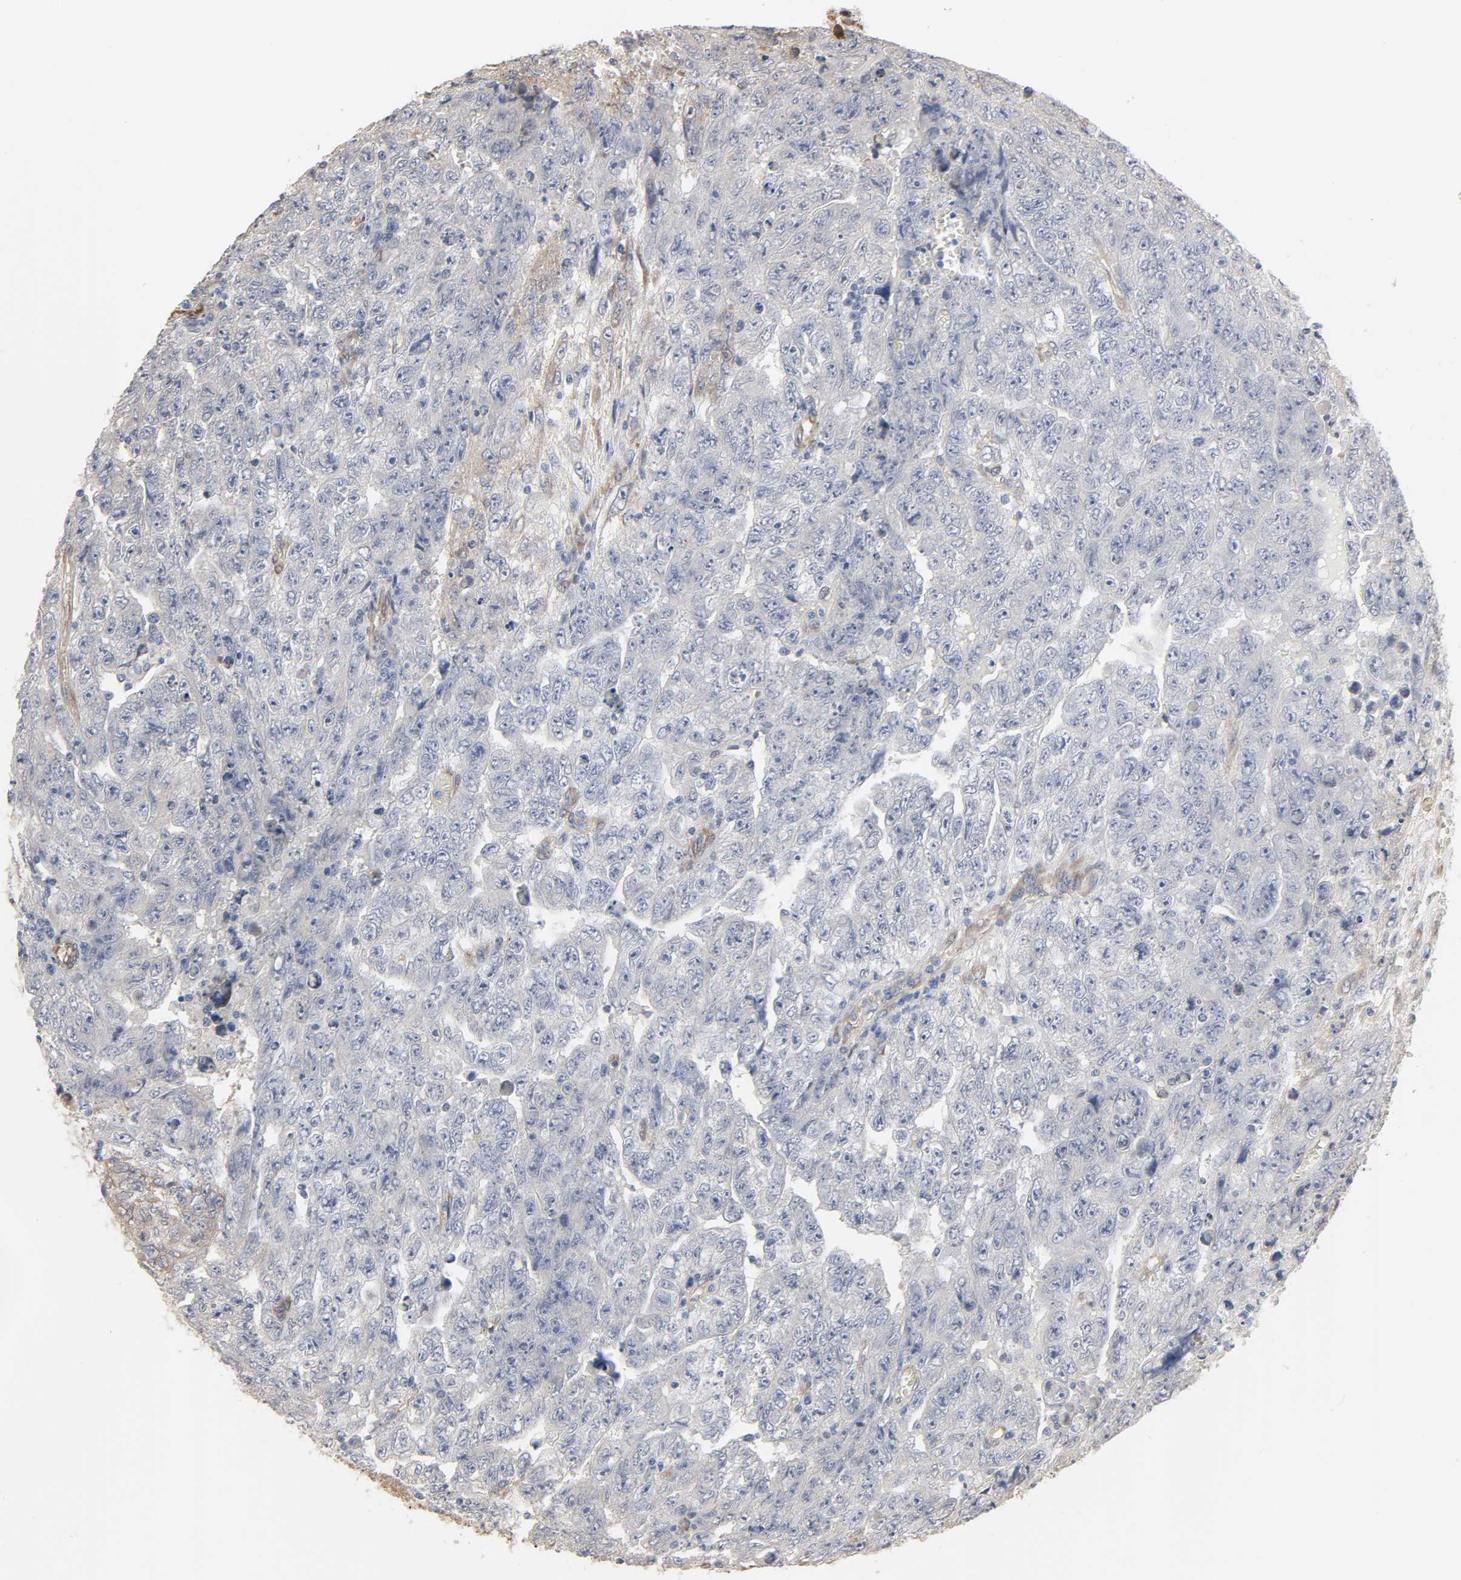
{"staining": {"intensity": "weak", "quantity": "<25%", "location": "cytoplasmic/membranous"}, "tissue": "testis cancer", "cell_type": "Tumor cells", "image_type": "cancer", "snomed": [{"axis": "morphology", "description": "Carcinoma, Embryonal, NOS"}, {"axis": "topography", "description": "Testis"}], "caption": "Immunohistochemistry (IHC) of testis cancer (embryonal carcinoma) demonstrates no staining in tumor cells.", "gene": "NDRG2", "patient": {"sex": "male", "age": 28}}